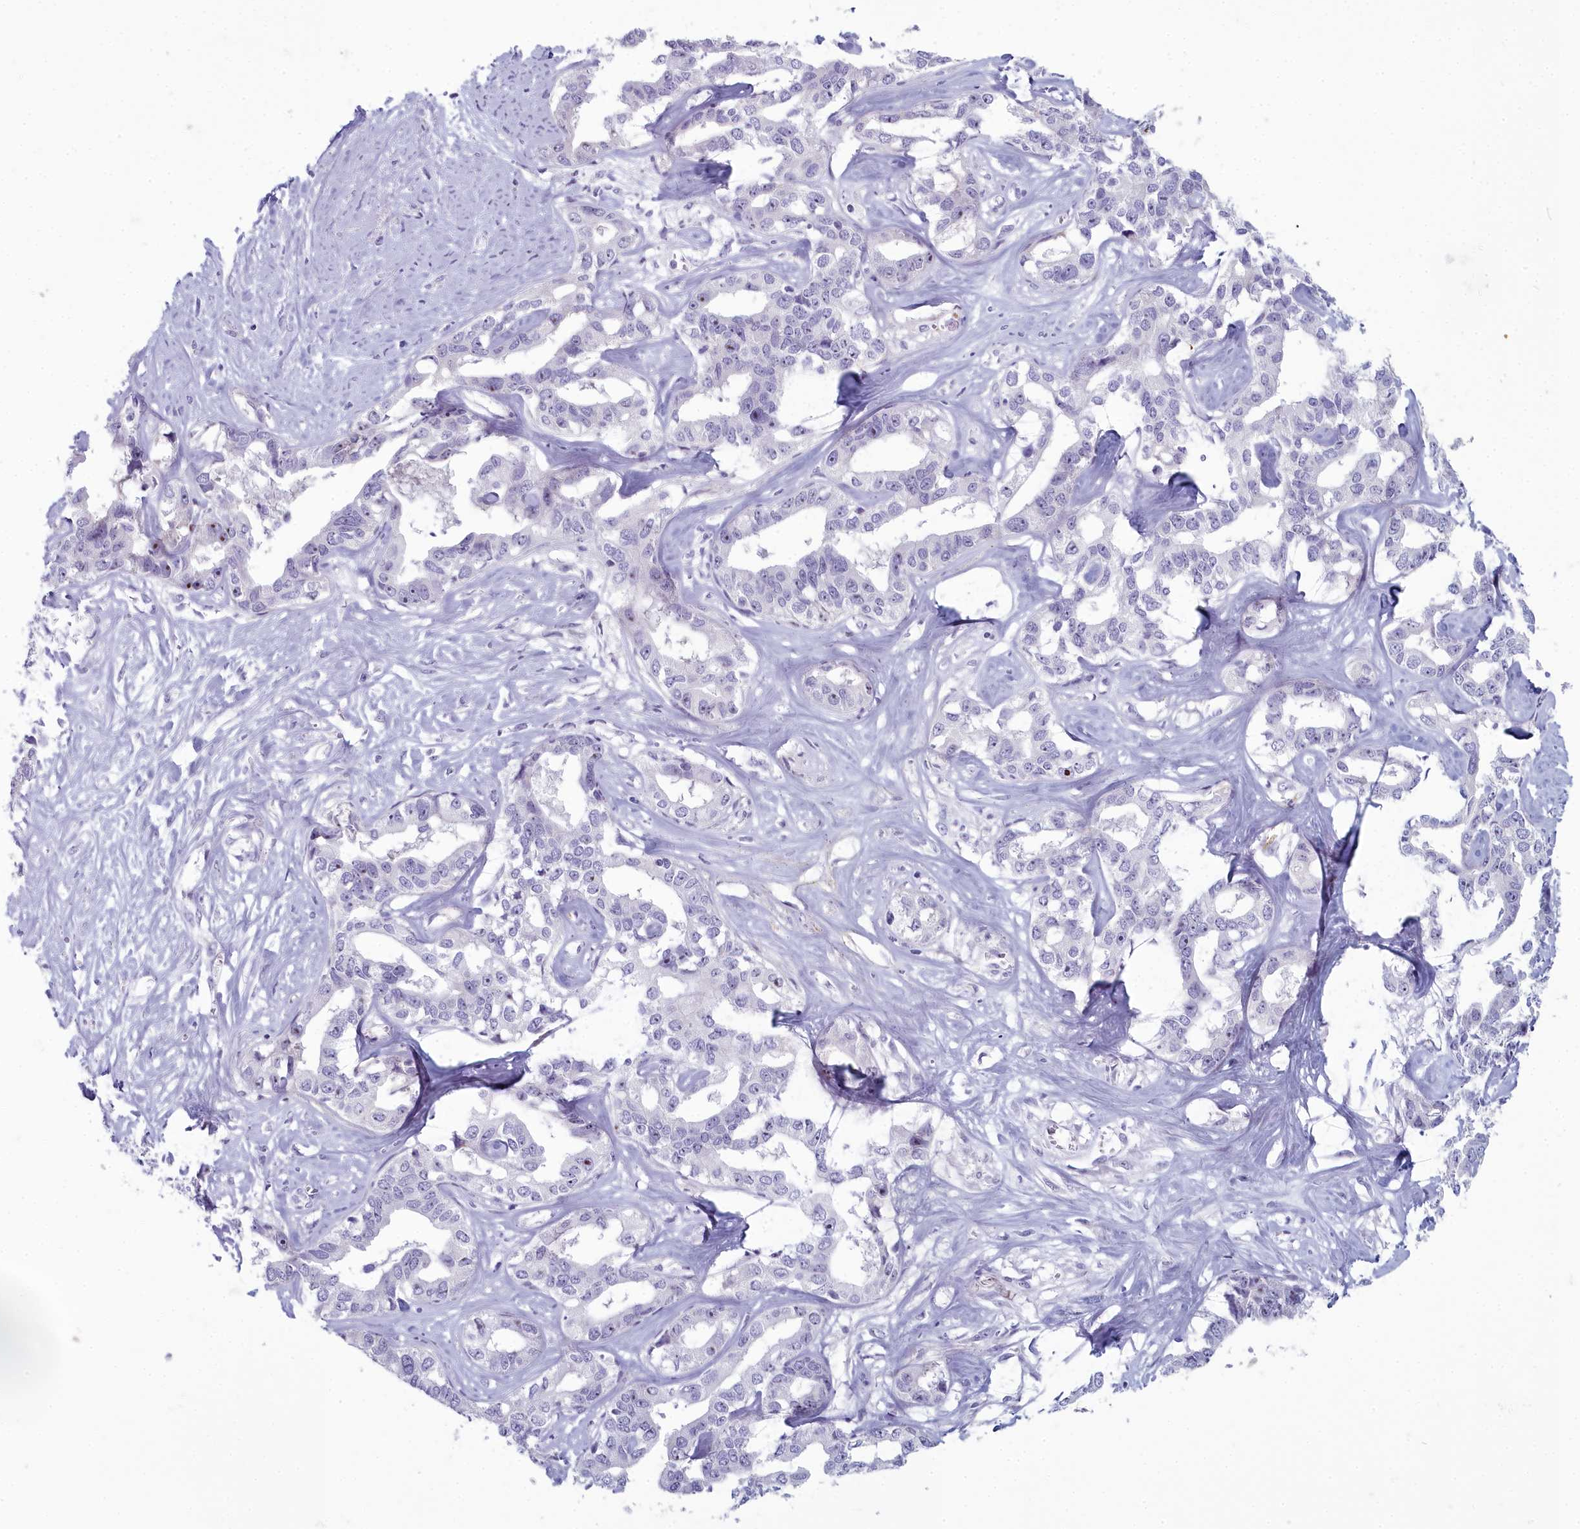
{"staining": {"intensity": "negative", "quantity": "none", "location": "none"}, "tissue": "liver cancer", "cell_type": "Tumor cells", "image_type": "cancer", "snomed": [{"axis": "morphology", "description": "Cholangiocarcinoma"}, {"axis": "topography", "description": "Liver"}], "caption": "Protein analysis of cholangiocarcinoma (liver) displays no significant staining in tumor cells.", "gene": "INSYN2A", "patient": {"sex": "male", "age": 59}}